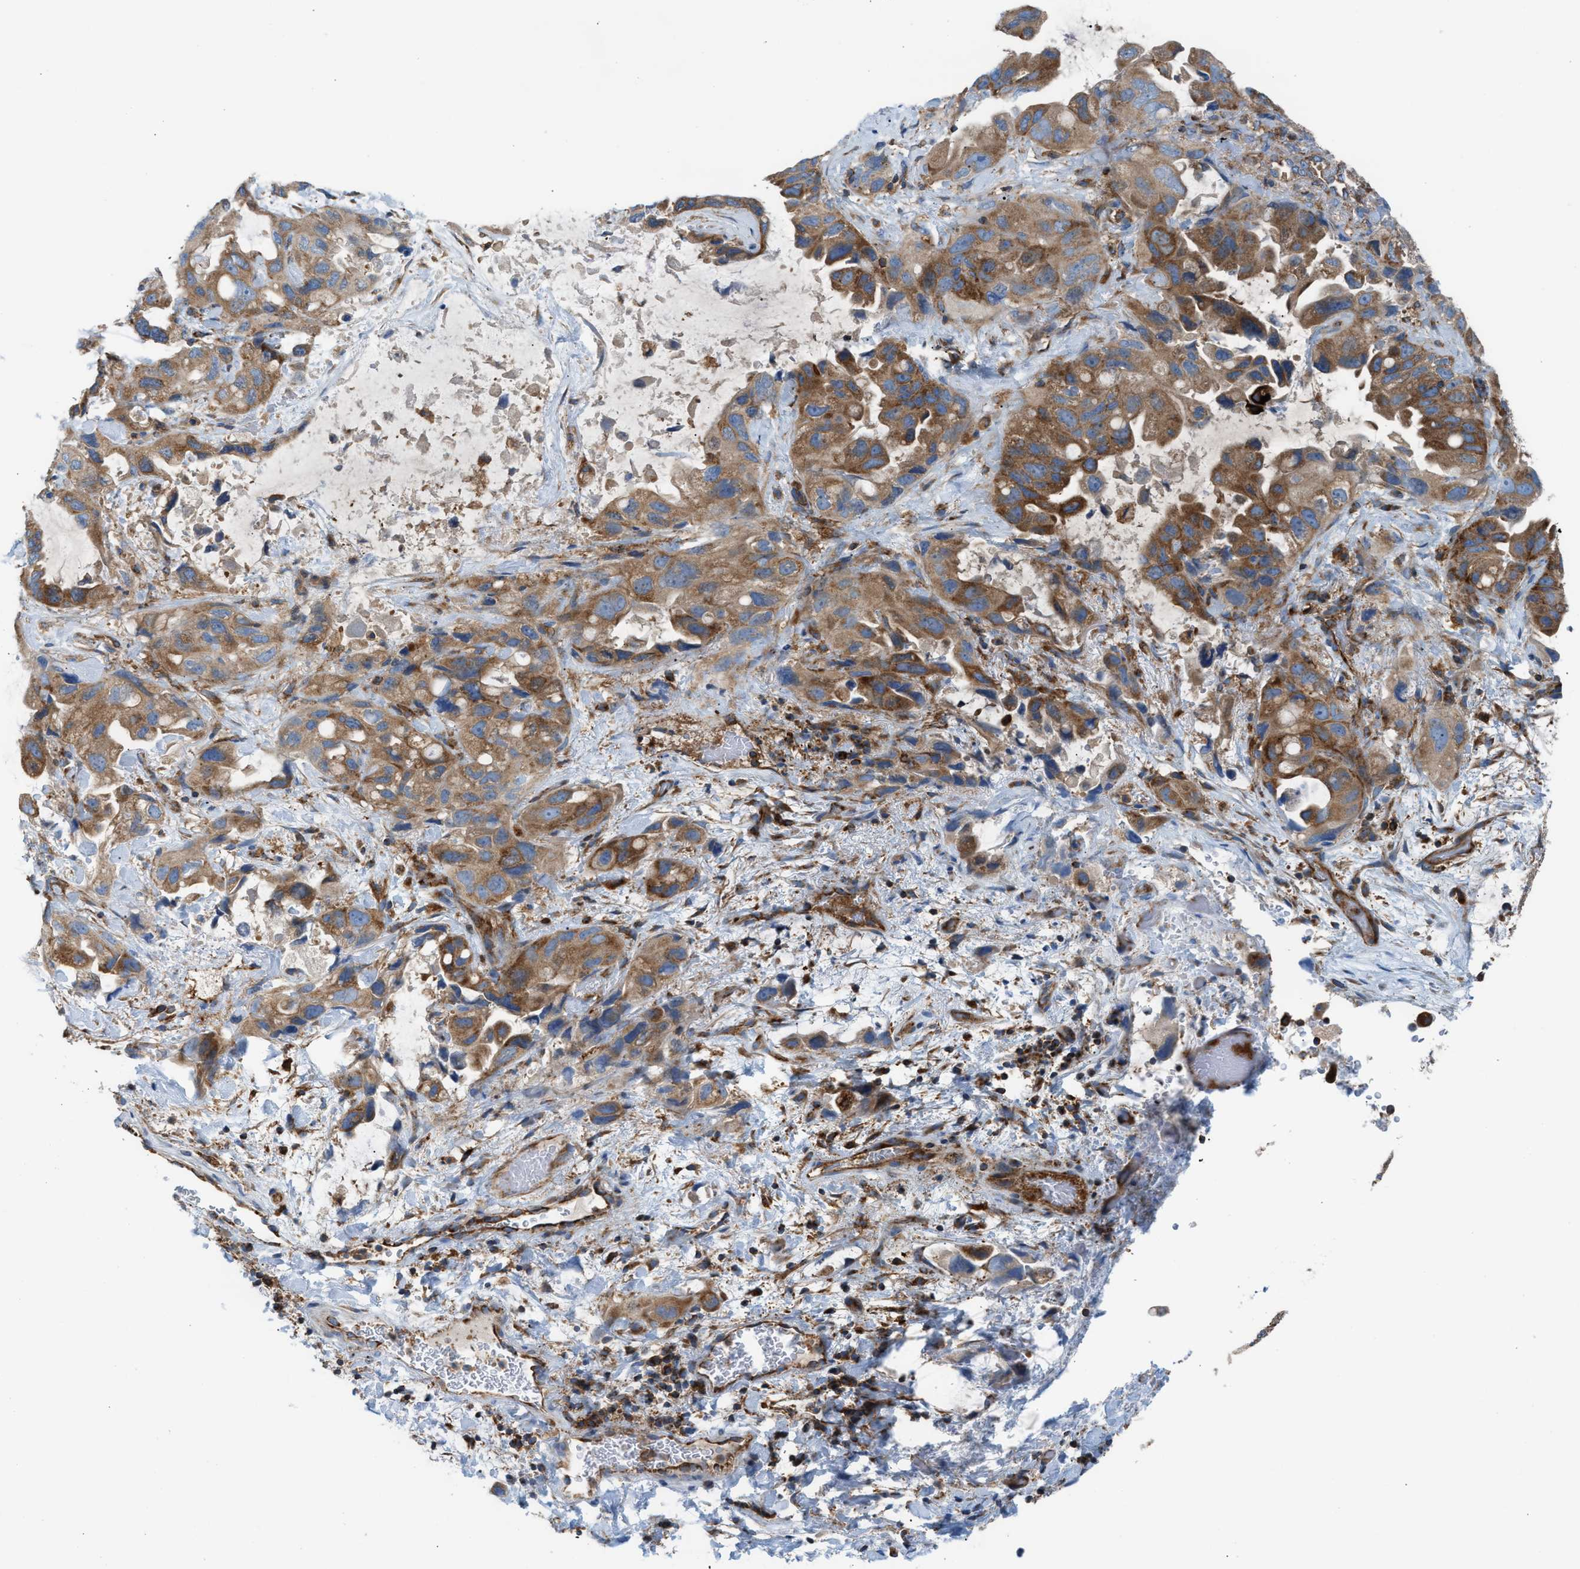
{"staining": {"intensity": "strong", "quantity": ">75%", "location": "cytoplasmic/membranous"}, "tissue": "lung cancer", "cell_type": "Tumor cells", "image_type": "cancer", "snomed": [{"axis": "morphology", "description": "Squamous cell carcinoma, NOS"}, {"axis": "topography", "description": "Lung"}], "caption": "Strong cytoplasmic/membranous protein positivity is identified in about >75% of tumor cells in lung squamous cell carcinoma. Ihc stains the protein in brown and the nuclei are stained blue.", "gene": "TBC1D15", "patient": {"sex": "female", "age": 73}}